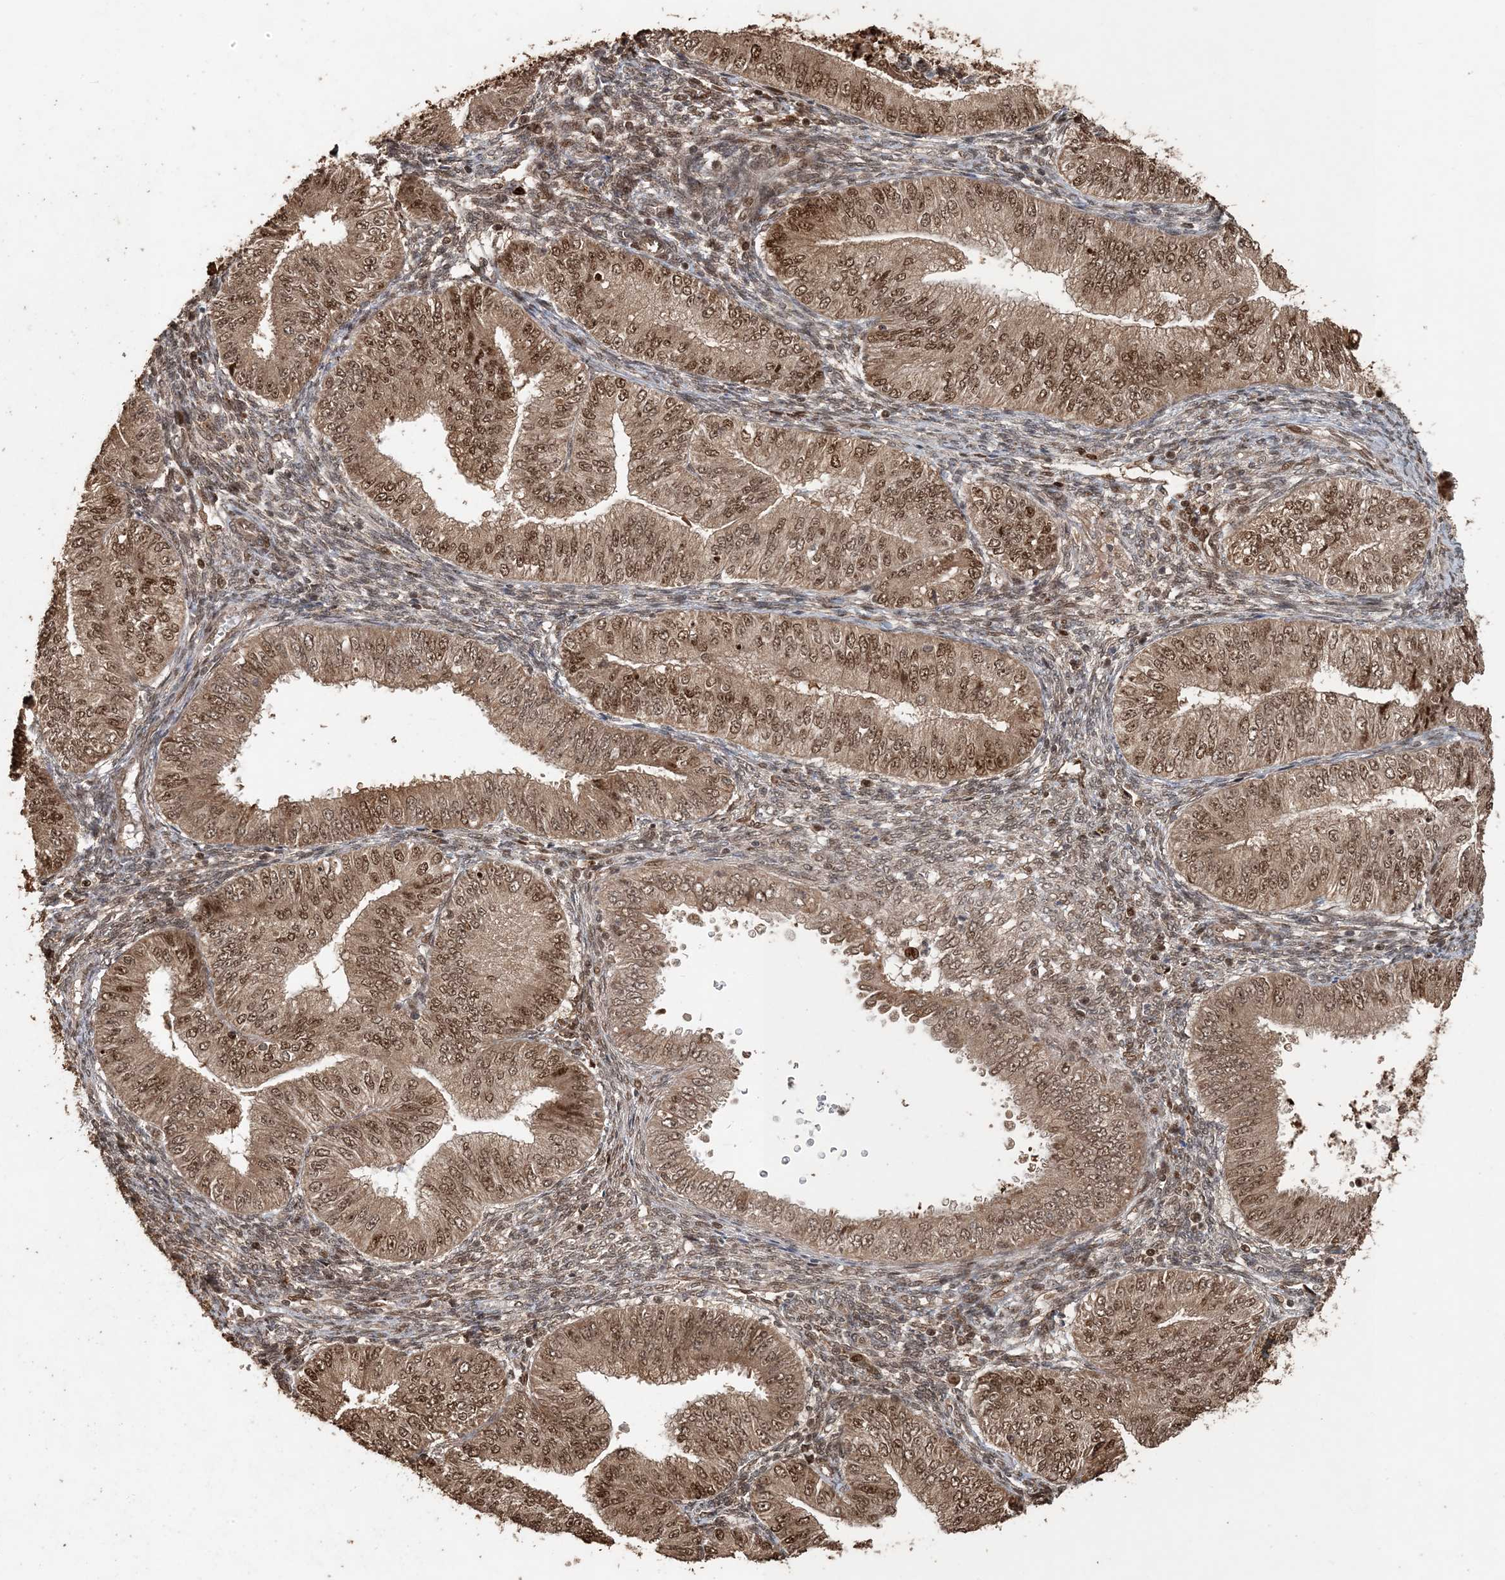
{"staining": {"intensity": "moderate", "quantity": ">75%", "location": "cytoplasmic/membranous,nuclear"}, "tissue": "endometrial cancer", "cell_type": "Tumor cells", "image_type": "cancer", "snomed": [{"axis": "morphology", "description": "Normal tissue, NOS"}, {"axis": "morphology", "description": "Adenocarcinoma, NOS"}, {"axis": "topography", "description": "Endometrium"}], "caption": "This is a photomicrograph of IHC staining of endometrial cancer, which shows moderate expression in the cytoplasmic/membranous and nuclear of tumor cells.", "gene": "ATP13A2", "patient": {"sex": "female", "age": 53}}